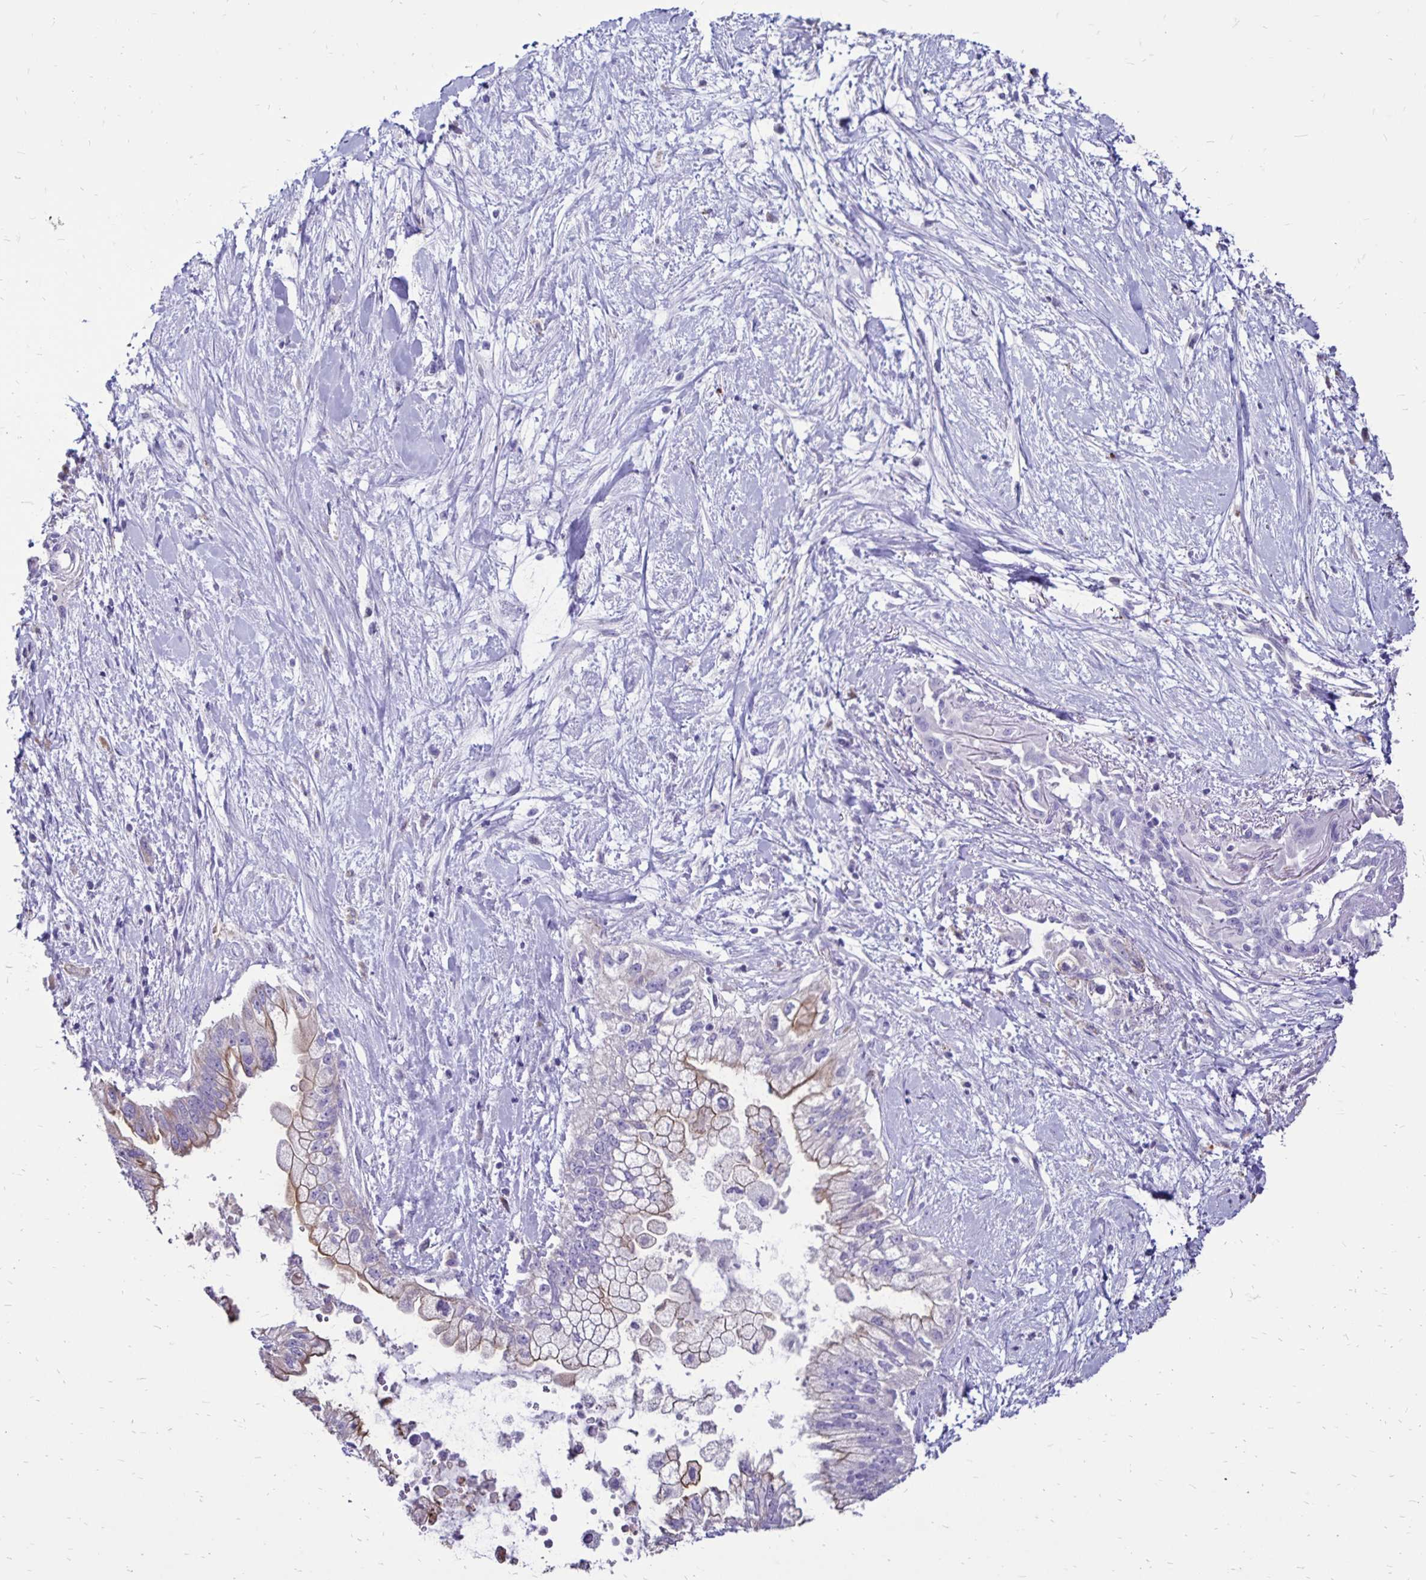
{"staining": {"intensity": "moderate", "quantity": "<25%", "location": "cytoplasmic/membranous"}, "tissue": "pancreatic cancer", "cell_type": "Tumor cells", "image_type": "cancer", "snomed": [{"axis": "morphology", "description": "Adenocarcinoma, NOS"}, {"axis": "topography", "description": "Pancreas"}], "caption": "Immunohistochemical staining of human pancreatic adenocarcinoma shows low levels of moderate cytoplasmic/membranous protein positivity in about <25% of tumor cells.", "gene": "EVPL", "patient": {"sex": "male", "age": 70}}